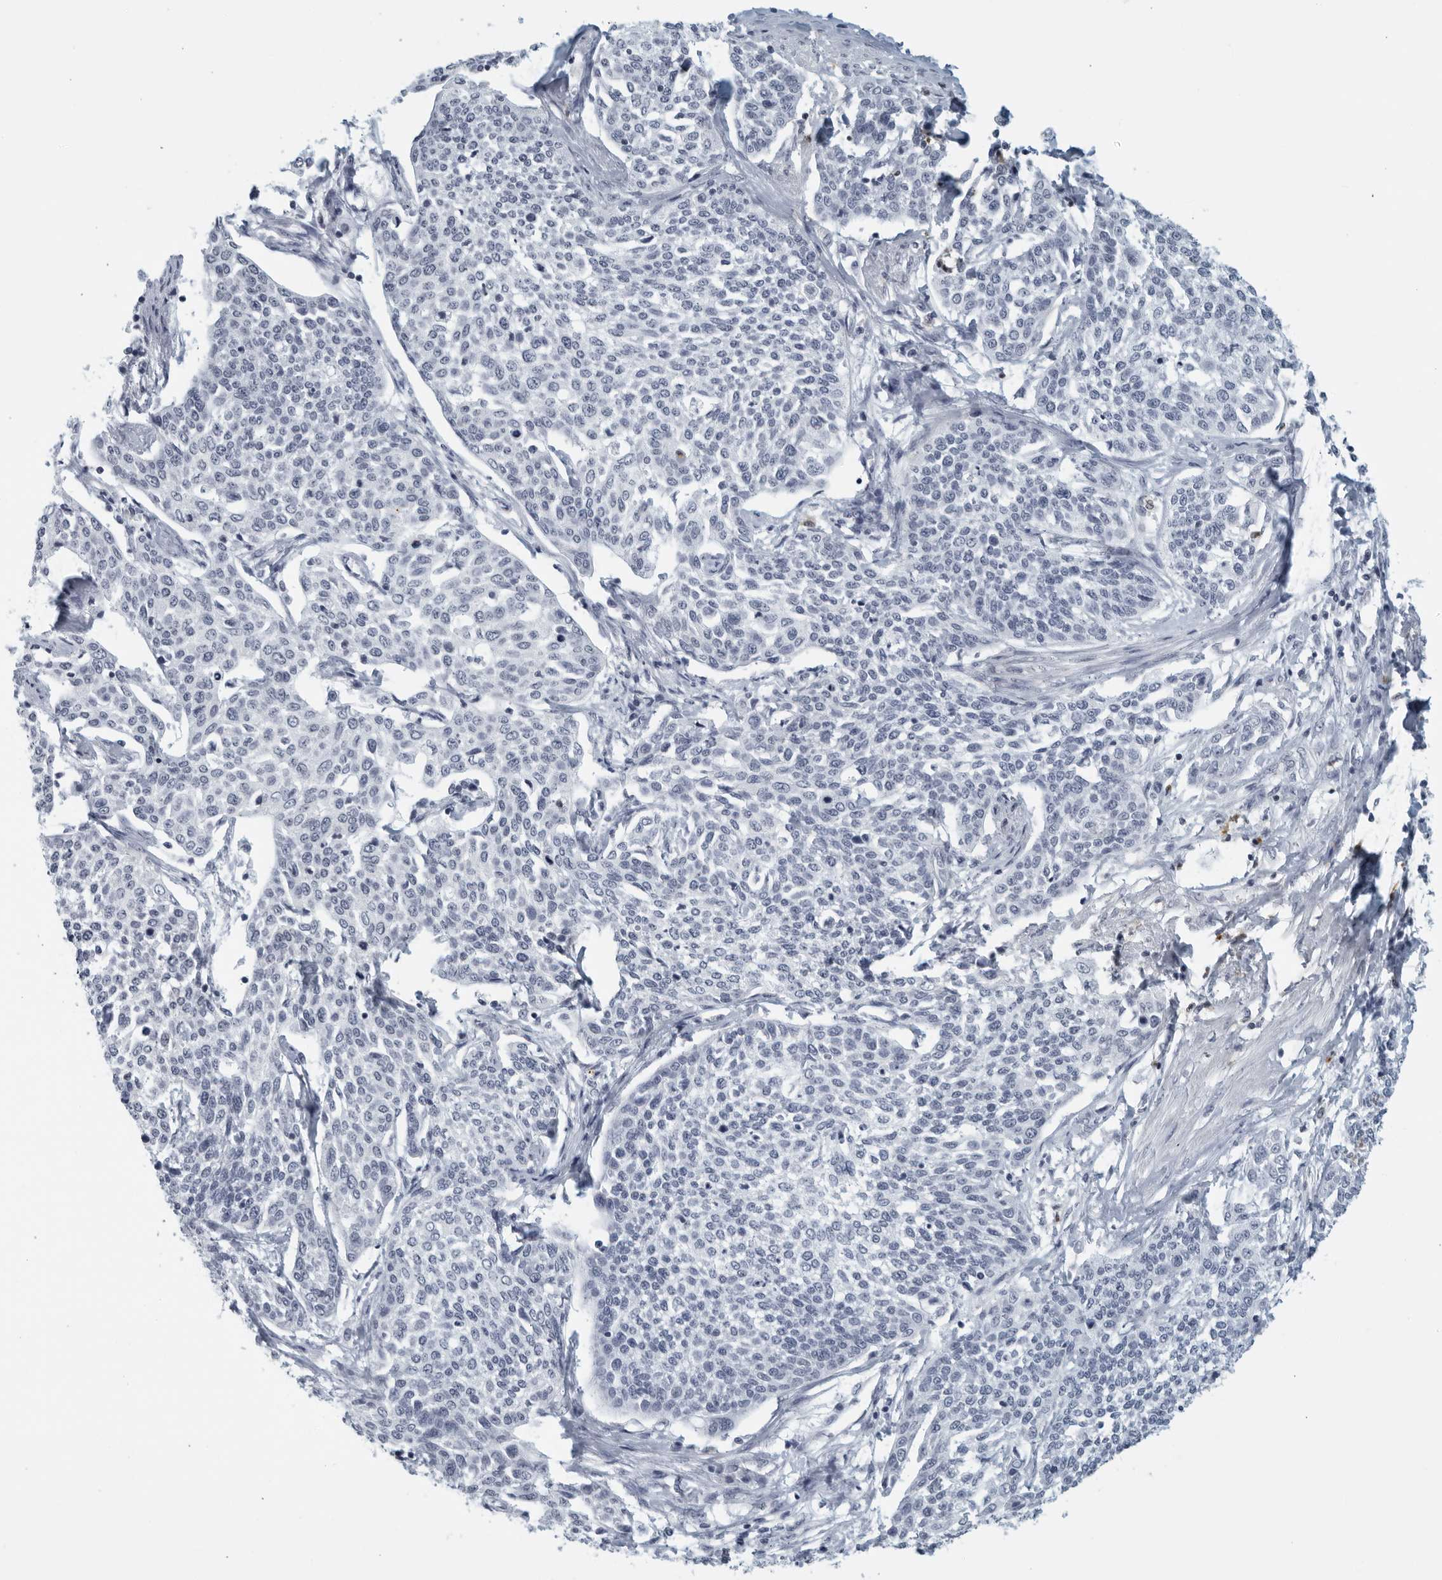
{"staining": {"intensity": "negative", "quantity": "none", "location": "none"}, "tissue": "cervical cancer", "cell_type": "Tumor cells", "image_type": "cancer", "snomed": [{"axis": "morphology", "description": "Squamous cell carcinoma, NOS"}, {"axis": "topography", "description": "Cervix"}], "caption": "Tumor cells are negative for protein expression in human cervical squamous cell carcinoma. The staining was performed using DAB (3,3'-diaminobenzidine) to visualize the protein expression in brown, while the nuclei were stained in blue with hematoxylin (Magnification: 20x).", "gene": "KLK7", "patient": {"sex": "female", "age": 34}}